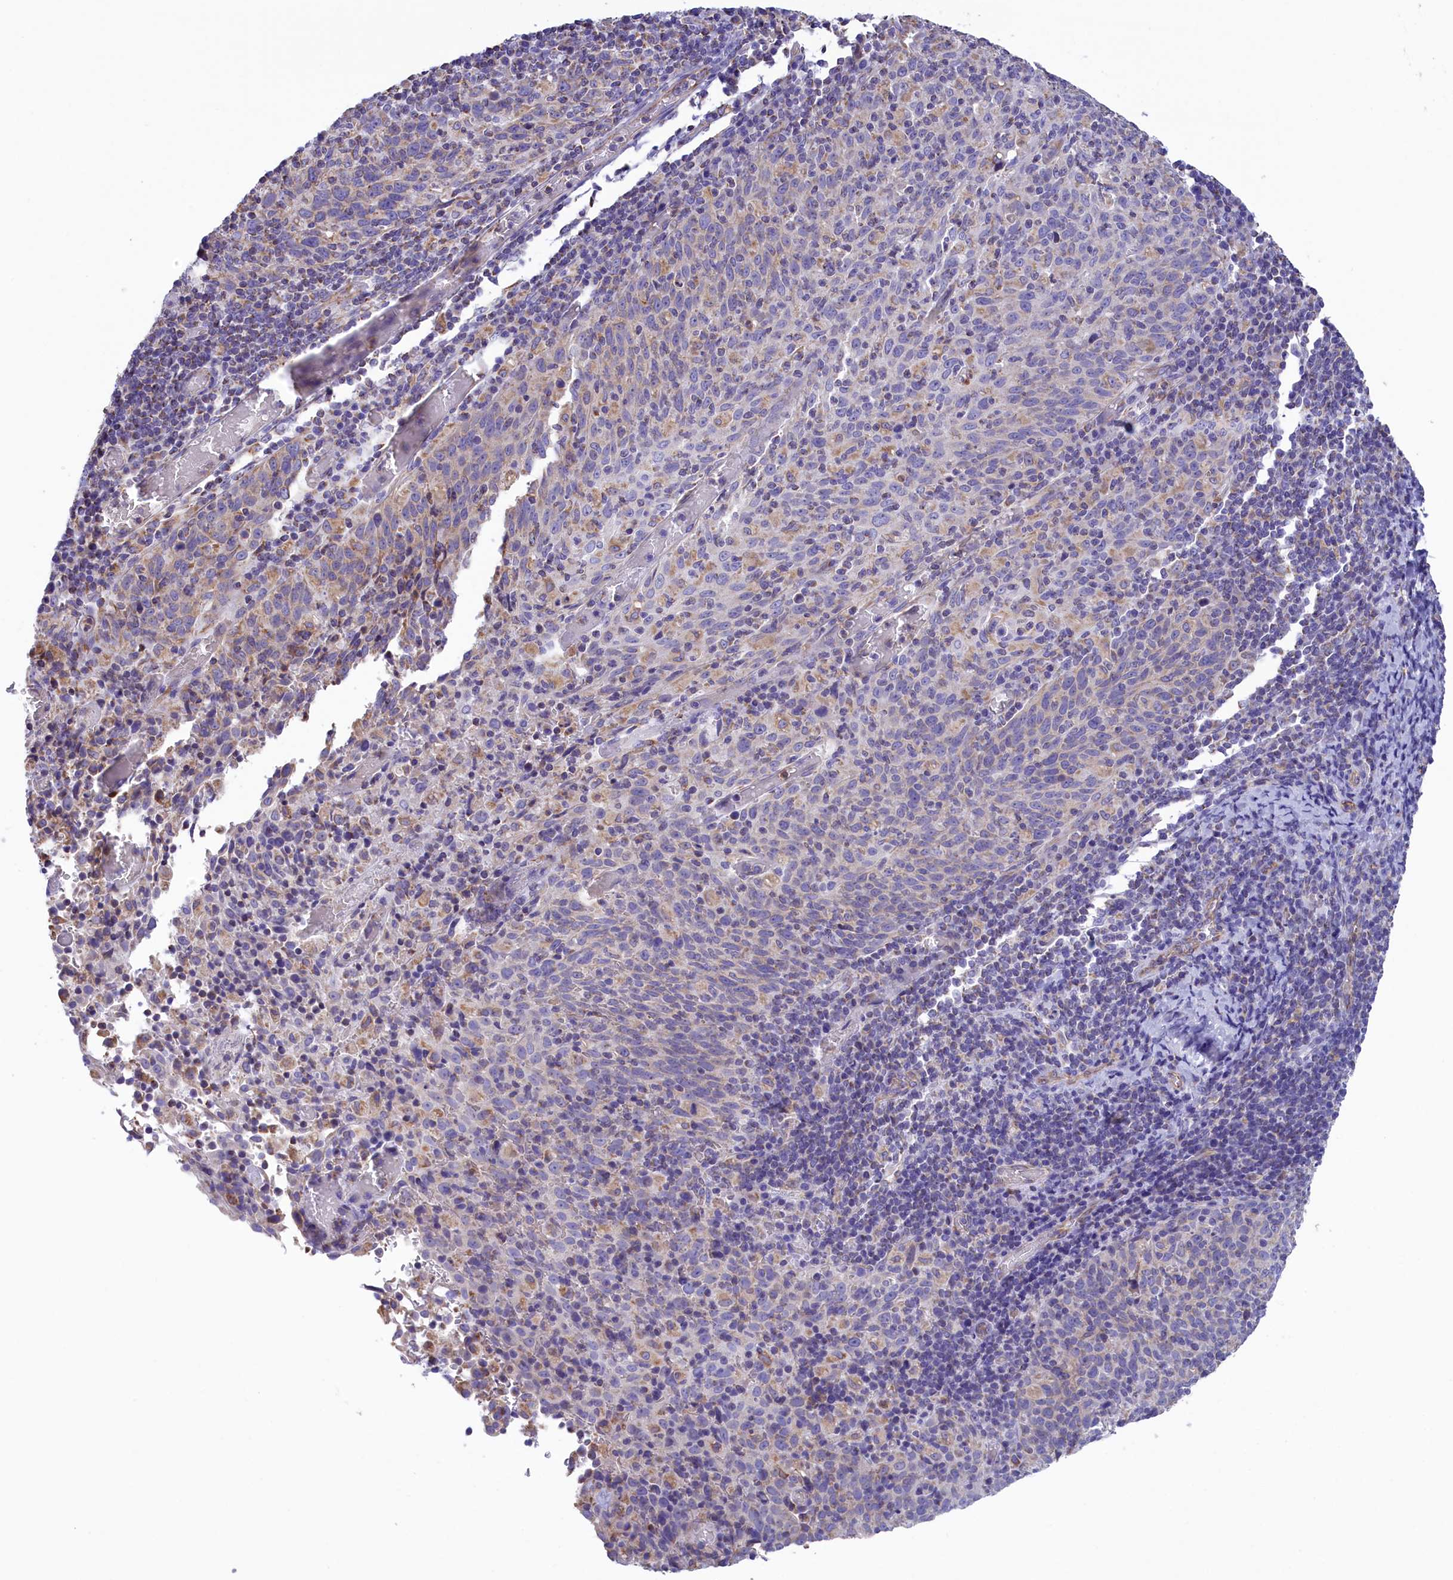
{"staining": {"intensity": "weak", "quantity": "<25%", "location": "cytoplasmic/membranous"}, "tissue": "cervical cancer", "cell_type": "Tumor cells", "image_type": "cancer", "snomed": [{"axis": "morphology", "description": "Squamous cell carcinoma, NOS"}, {"axis": "topography", "description": "Cervix"}], "caption": "Immunohistochemistry (IHC) of cervical cancer shows no expression in tumor cells.", "gene": "GATB", "patient": {"sex": "female", "age": 52}}